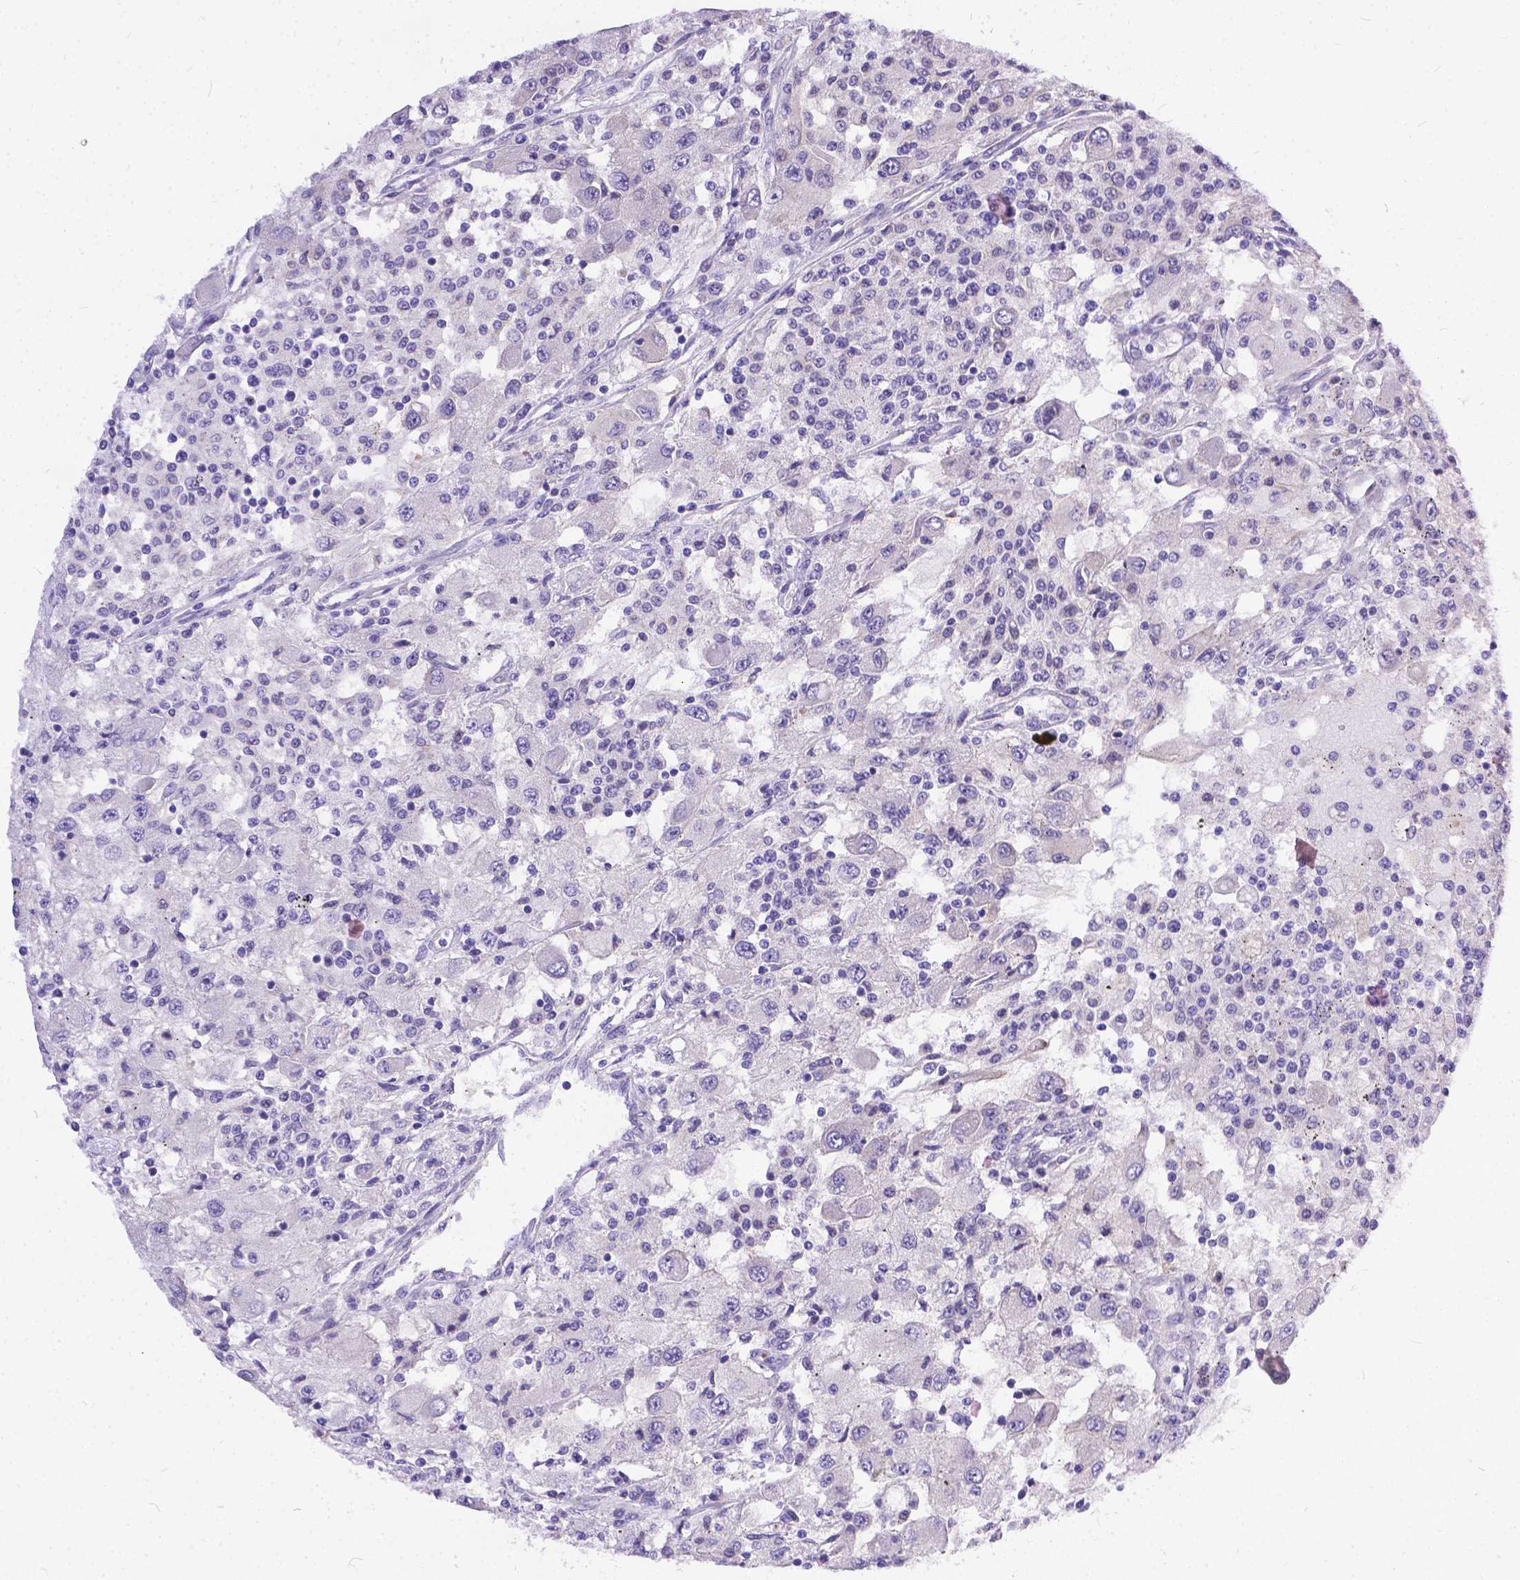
{"staining": {"intensity": "negative", "quantity": "none", "location": "none"}, "tissue": "renal cancer", "cell_type": "Tumor cells", "image_type": "cancer", "snomed": [{"axis": "morphology", "description": "Adenocarcinoma, NOS"}, {"axis": "topography", "description": "Kidney"}], "caption": "Tumor cells show no significant protein expression in adenocarcinoma (renal).", "gene": "DLEC1", "patient": {"sex": "female", "age": 67}}